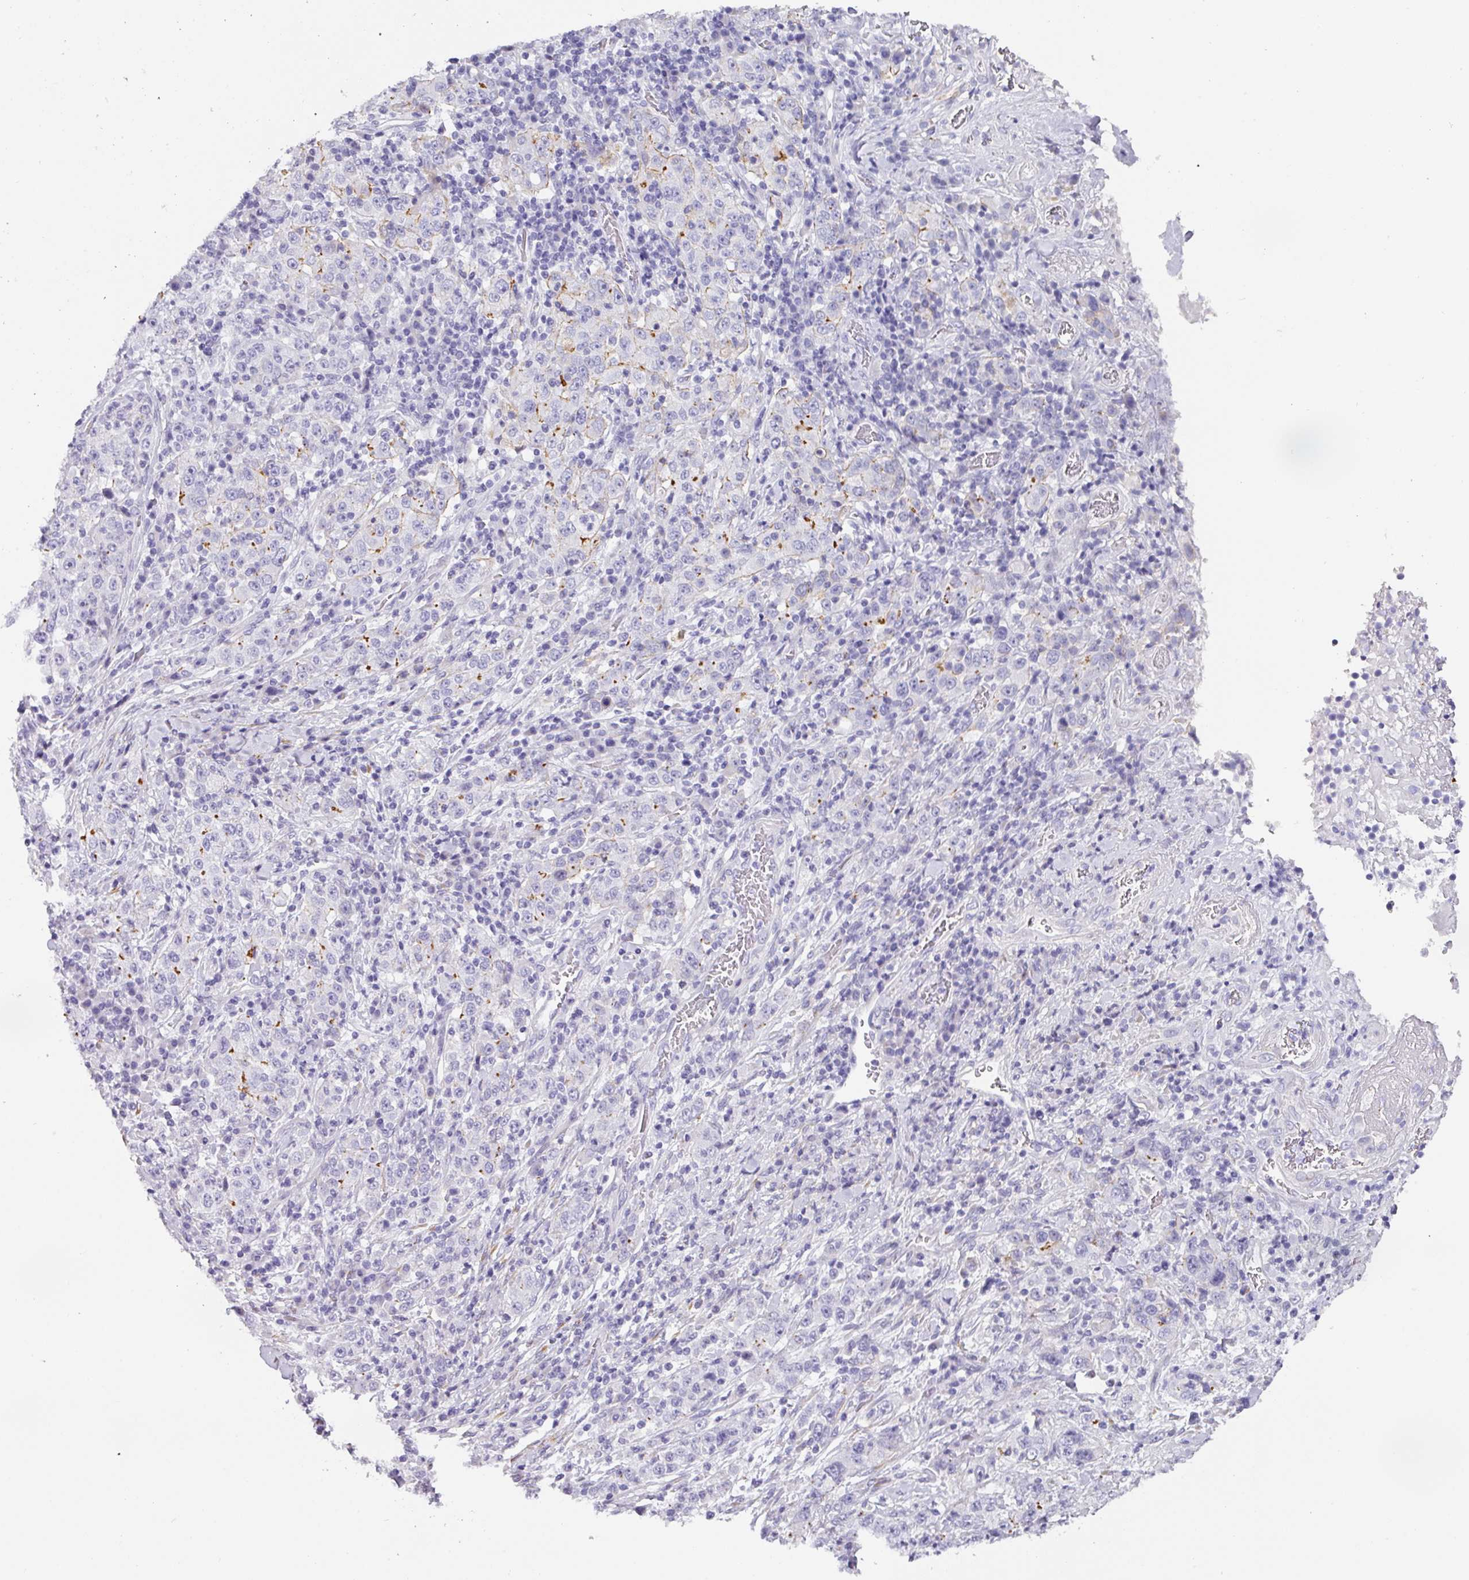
{"staining": {"intensity": "negative", "quantity": "none", "location": "none"}, "tissue": "stomach cancer", "cell_type": "Tumor cells", "image_type": "cancer", "snomed": [{"axis": "morphology", "description": "Normal tissue, NOS"}, {"axis": "morphology", "description": "Adenocarcinoma, NOS"}, {"axis": "topography", "description": "Stomach, upper"}, {"axis": "topography", "description": "Stomach"}], "caption": "Immunohistochemical staining of stomach cancer reveals no significant staining in tumor cells.", "gene": "ANKRD29", "patient": {"sex": "male", "age": 59}}